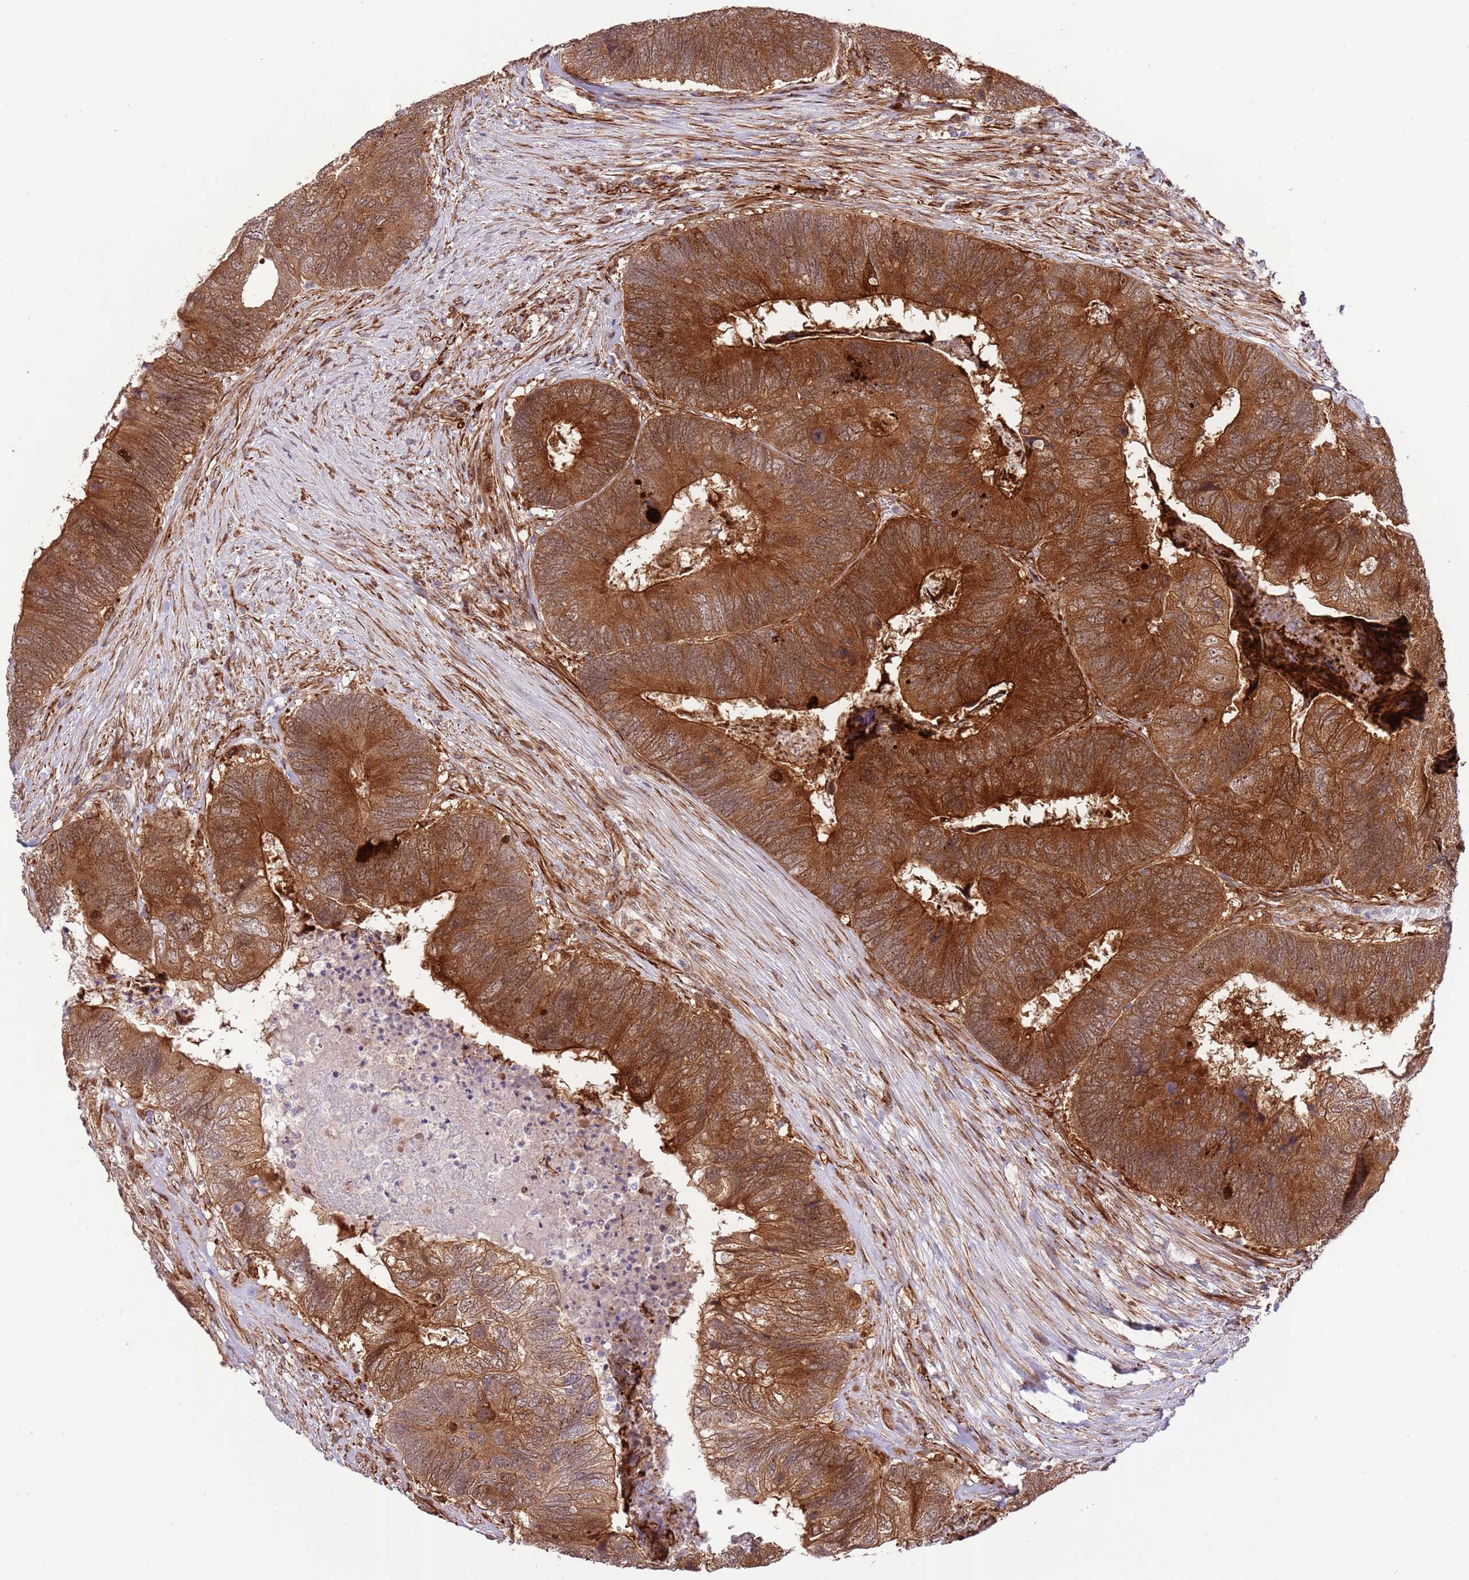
{"staining": {"intensity": "strong", "quantity": ">75%", "location": "cytoplasmic/membranous"}, "tissue": "colorectal cancer", "cell_type": "Tumor cells", "image_type": "cancer", "snomed": [{"axis": "morphology", "description": "Adenocarcinoma, NOS"}, {"axis": "topography", "description": "Colon"}], "caption": "This photomicrograph displays adenocarcinoma (colorectal) stained with immunohistochemistry to label a protein in brown. The cytoplasmic/membranous of tumor cells show strong positivity for the protein. Nuclei are counter-stained blue.", "gene": "NEK3", "patient": {"sex": "female", "age": 67}}